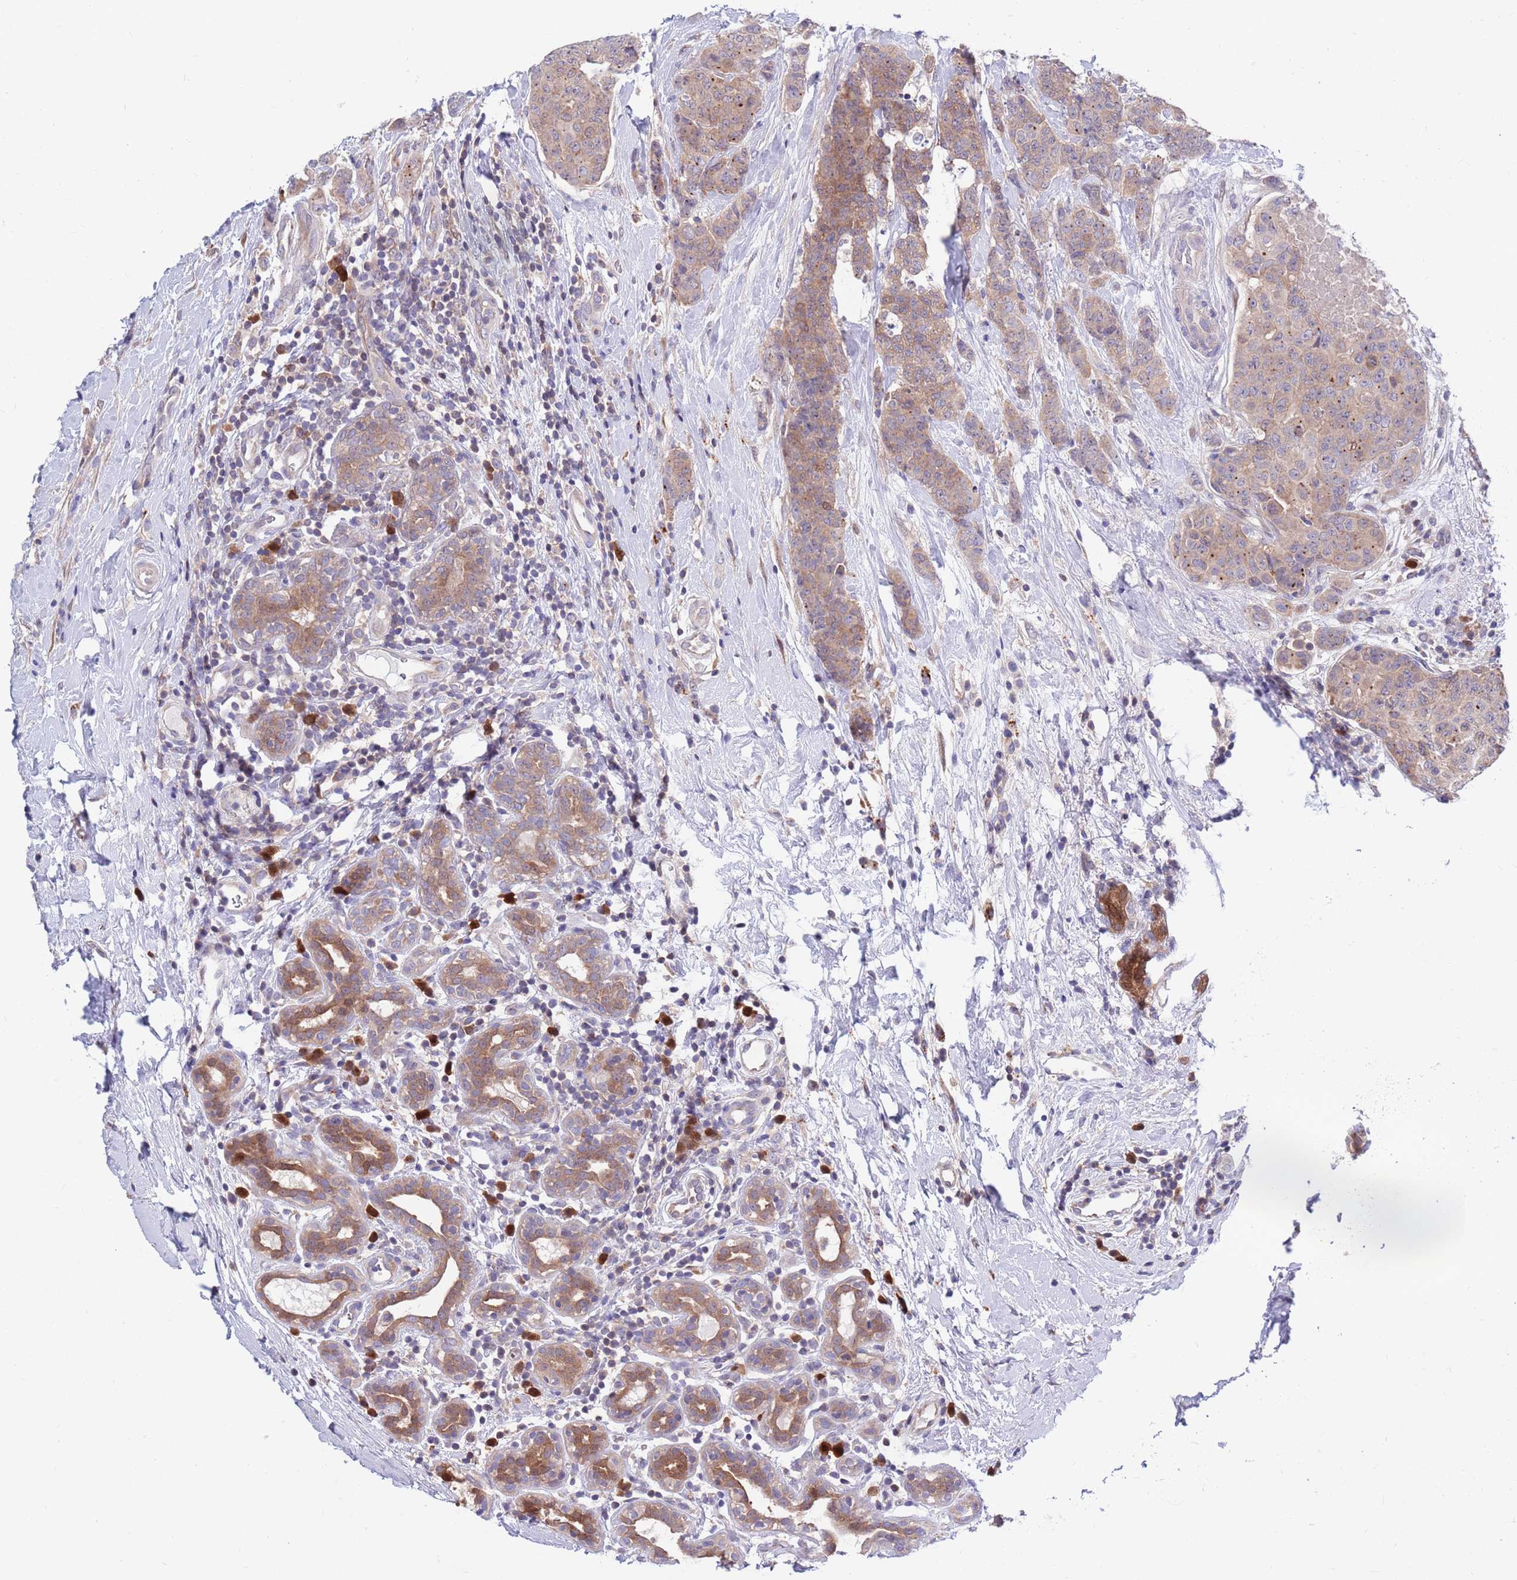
{"staining": {"intensity": "moderate", "quantity": ">75%", "location": "cytoplasmic/membranous"}, "tissue": "breast cancer", "cell_type": "Tumor cells", "image_type": "cancer", "snomed": [{"axis": "morphology", "description": "Duct carcinoma"}, {"axis": "topography", "description": "Breast"}], "caption": "Protein positivity by immunohistochemistry (IHC) exhibits moderate cytoplasmic/membranous staining in approximately >75% of tumor cells in infiltrating ductal carcinoma (breast).", "gene": "KLHL29", "patient": {"sex": "female", "age": 40}}